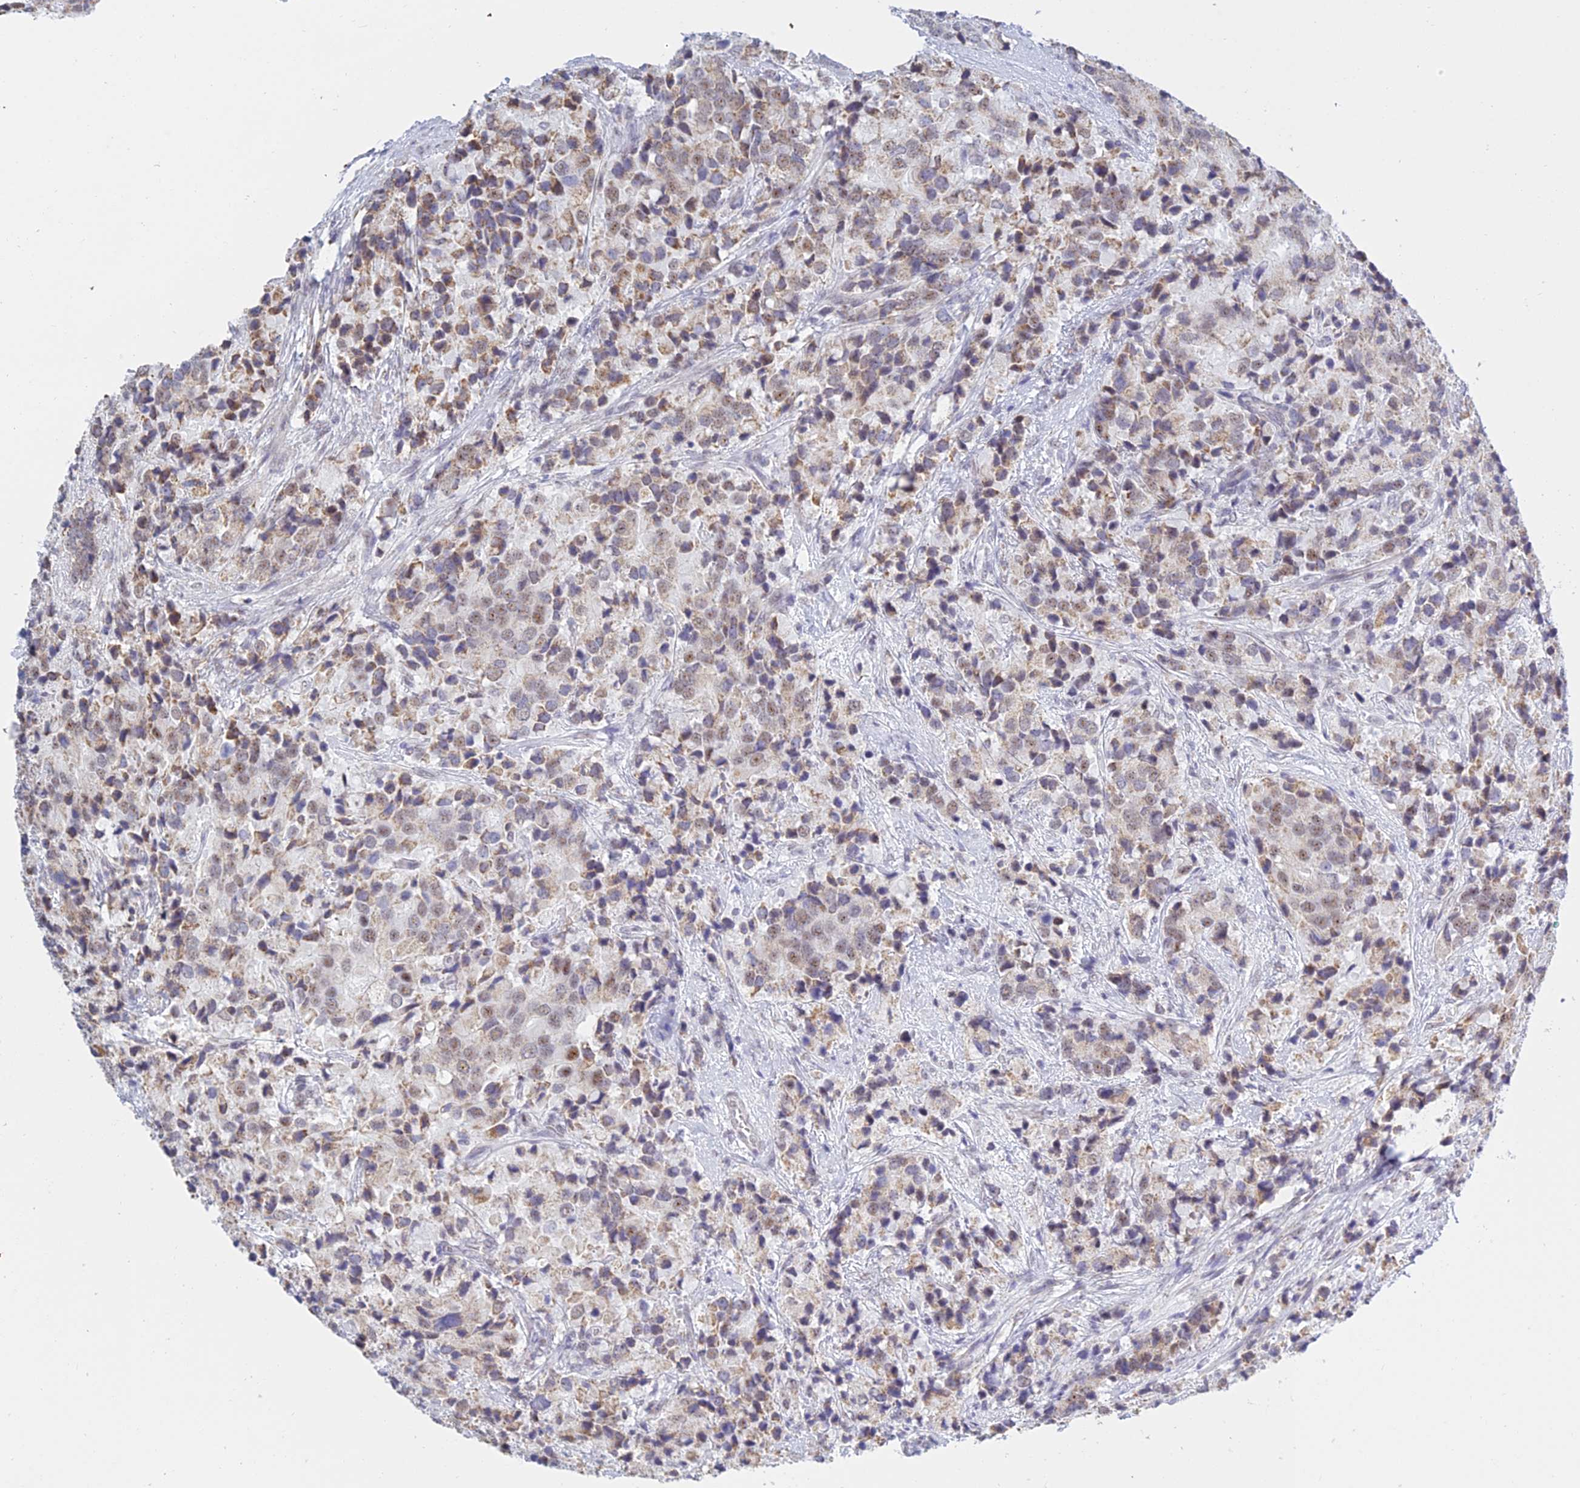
{"staining": {"intensity": "moderate", "quantity": ">75%", "location": "nuclear"}, "tissue": "prostate cancer", "cell_type": "Tumor cells", "image_type": "cancer", "snomed": [{"axis": "morphology", "description": "Adenocarcinoma, High grade"}, {"axis": "topography", "description": "Prostate"}], "caption": "High-magnification brightfield microscopy of prostate cancer stained with DAB (brown) and counterstained with hematoxylin (blue). tumor cells exhibit moderate nuclear staining is present in approximately>75% of cells. (DAB IHC with brightfield microscopy, high magnification).", "gene": "KLF14", "patient": {"sex": "male", "age": 62}}